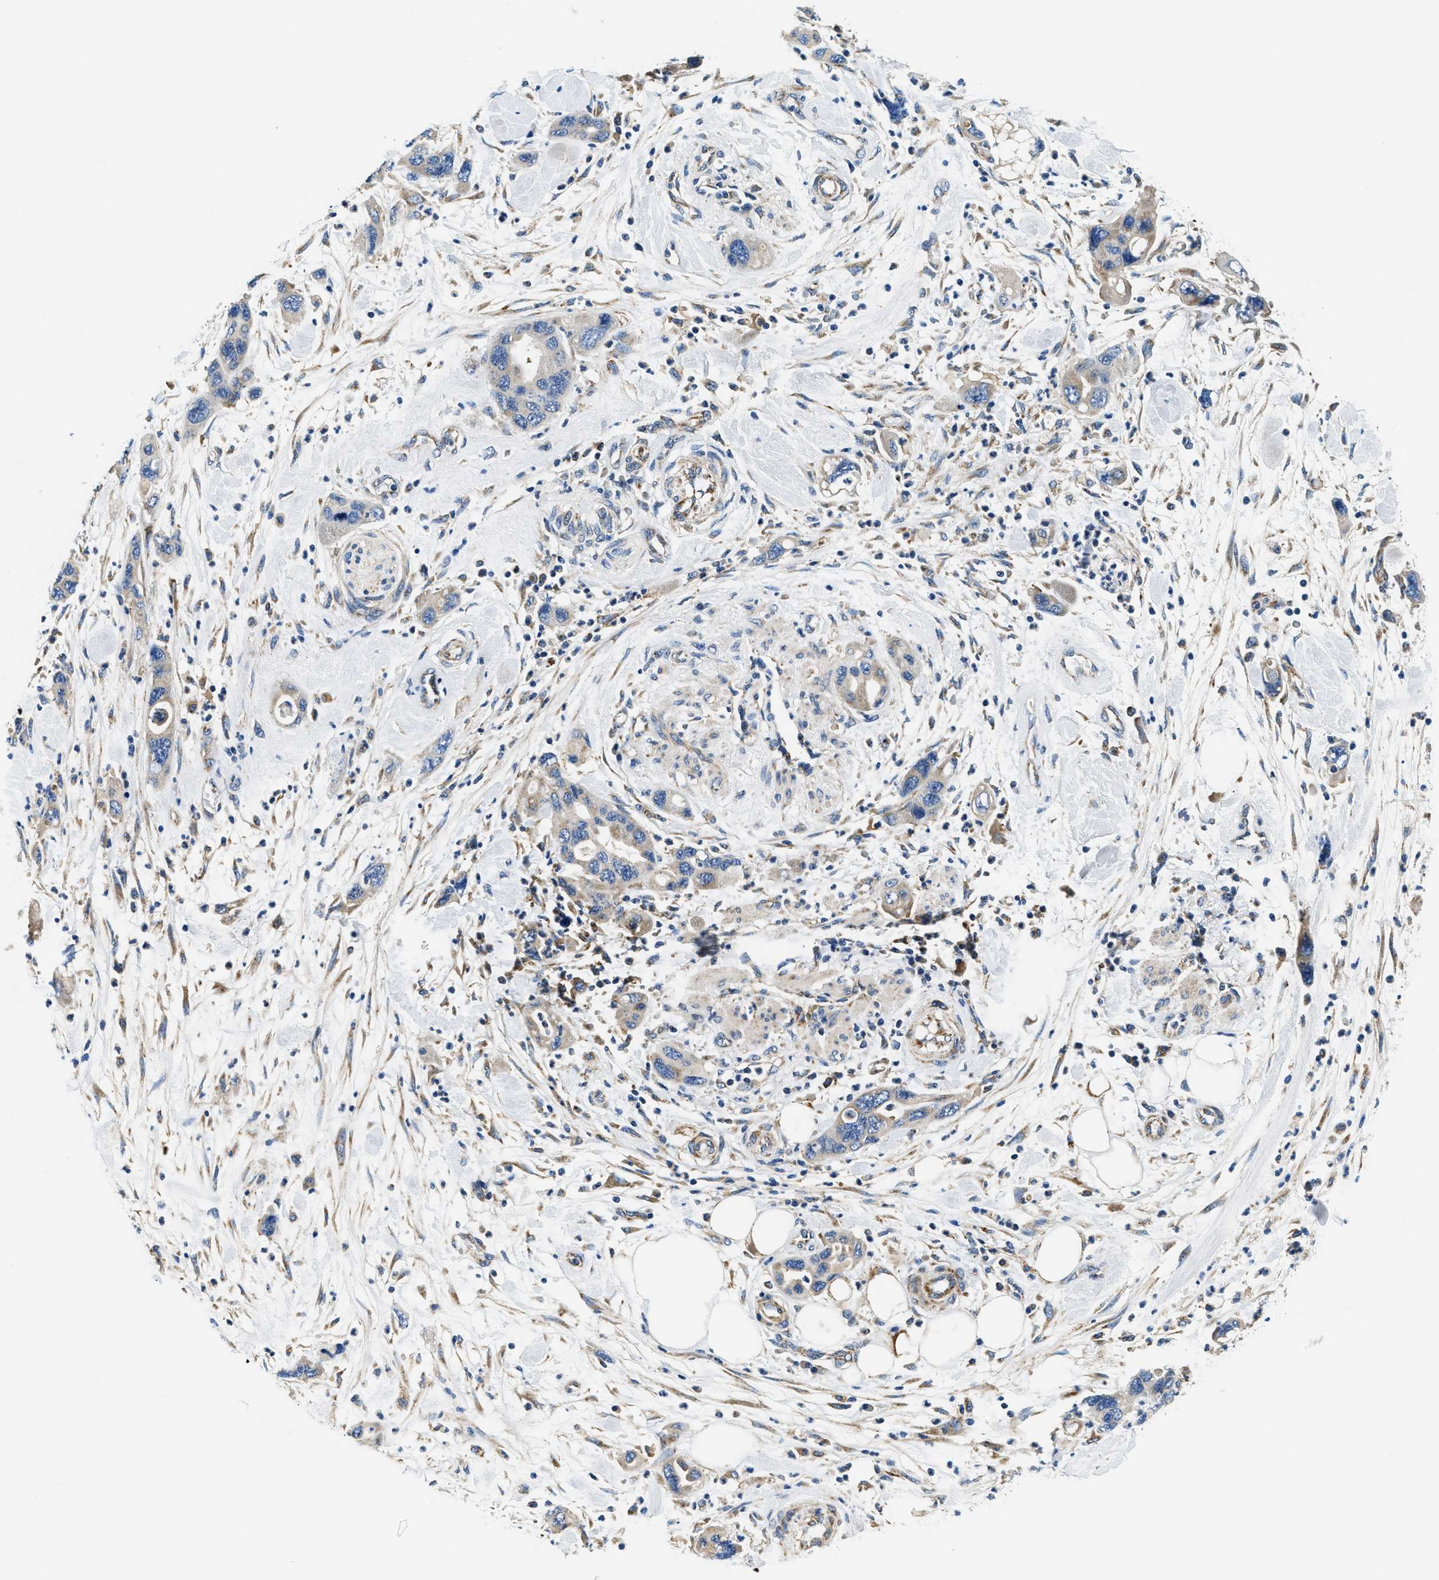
{"staining": {"intensity": "weak", "quantity": "<25%", "location": "cytoplasmic/membranous"}, "tissue": "pancreatic cancer", "cell_type": "Tumor cells", "image_type": "cancer", "snomed": [{"axis": "morphology", "description": "Normal tissue, NOS"}, {"axis": "morphology", "description": "Adenocarcinoma, NOS"}, {"axis": "topography", "description": "Pancreas"}], "caption": "Histopathology image shows no significant protein expression in tumor cells of pancreatic adenocarcinoma.", "gene": "SAMD4B", "patient": {"sex": "female", "age": 71}}